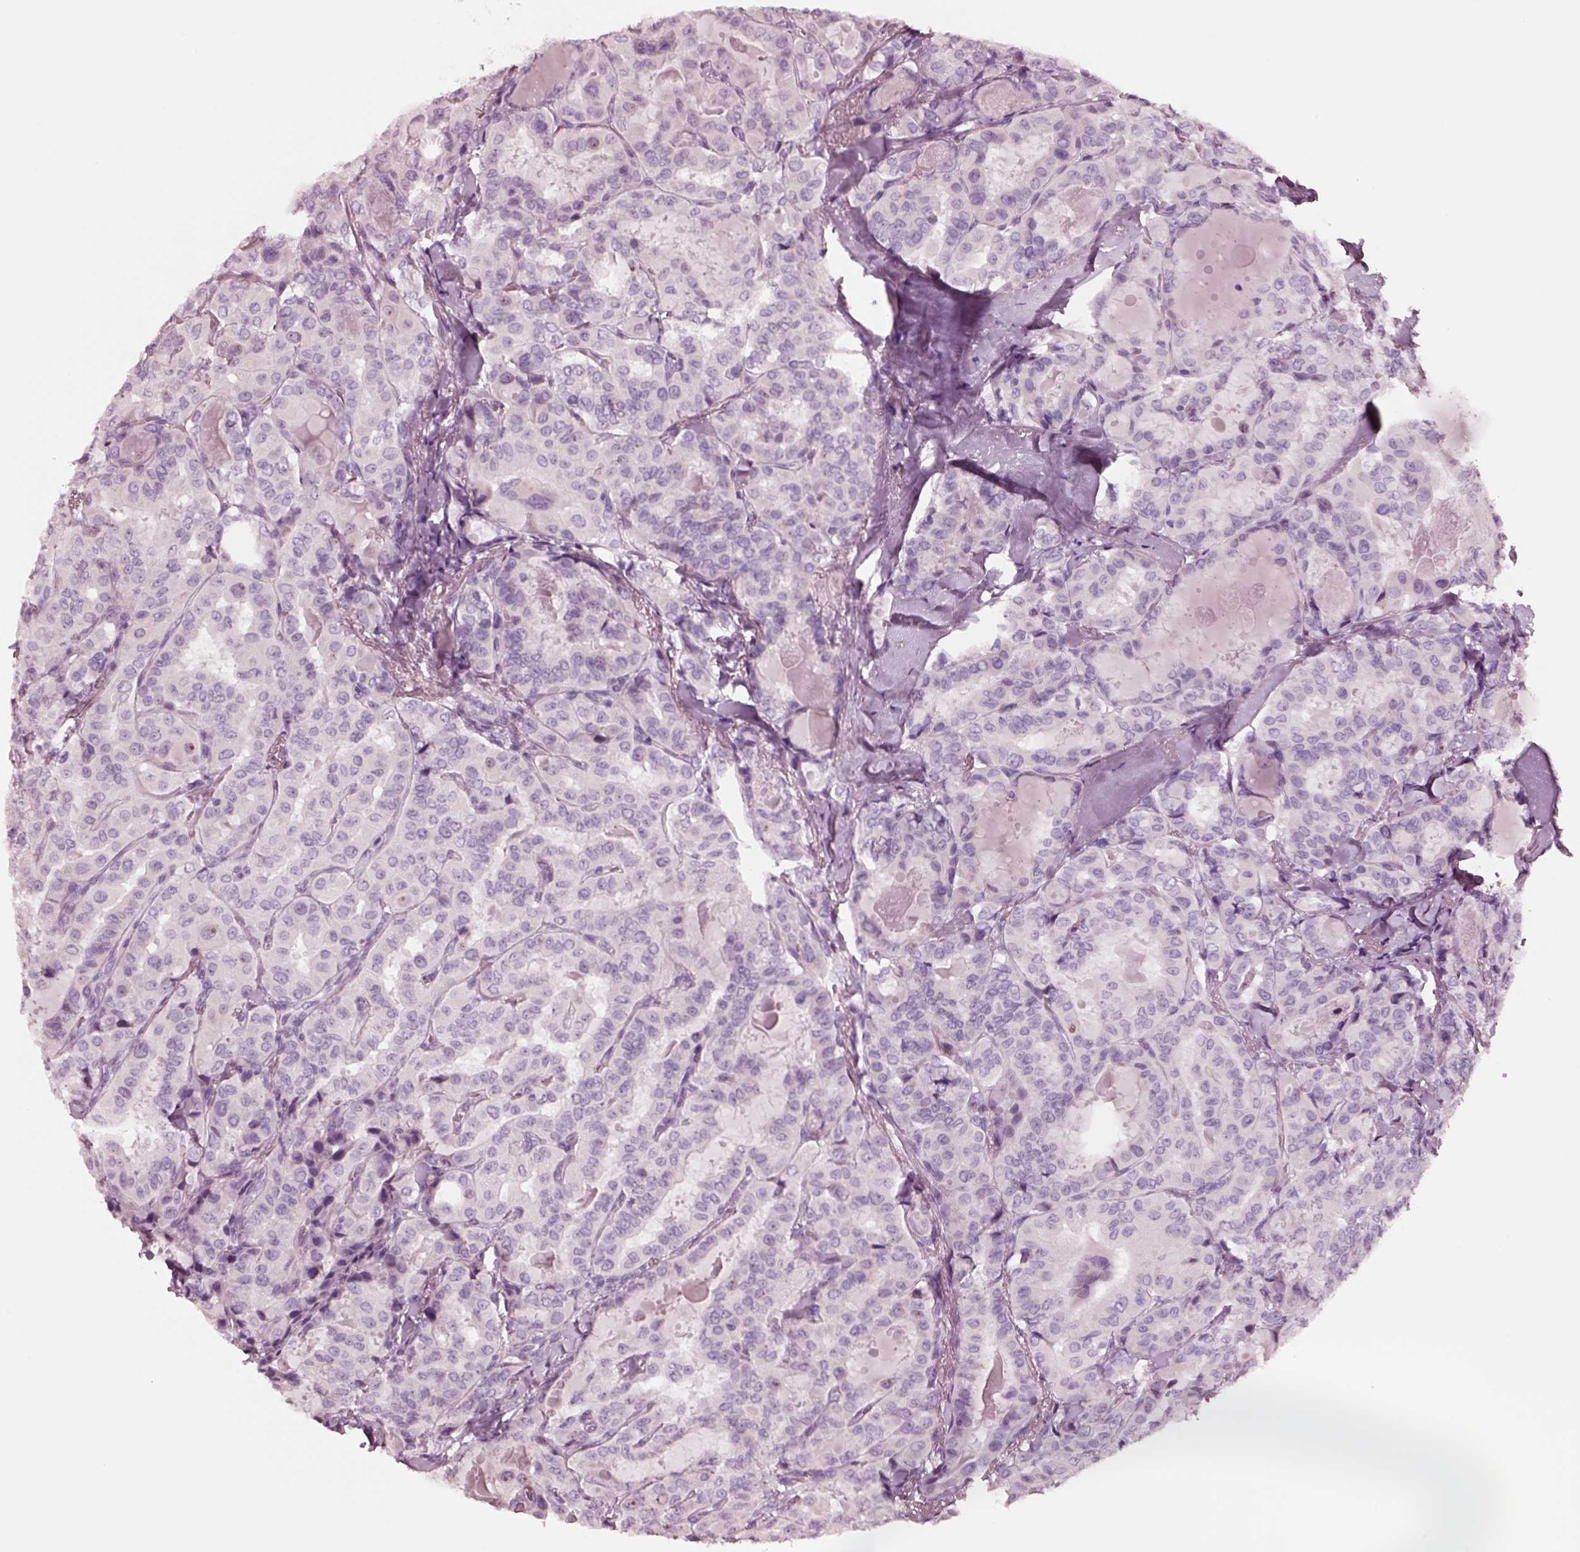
{"staining": {"intensity": "negative", "quantity": "none", "location": "none"}, "tissue": "thyroid cancer", "cell_type": "Tumor cells", "image_type": "cancer", "snomed": [{"axis": "morphology", "description": "Papillary adenocarcinoma, NOS"}, {"axis": "topography", "description": "Thyroid gland"}], "caption": "This is an immunohistochemistry (IHC) histopathology image of human thyroid papillary adenocarcinoma. There is no expression in tumor cells.", "gene": "NMRK2", "patient": {"sex": "female", "age": 41}}